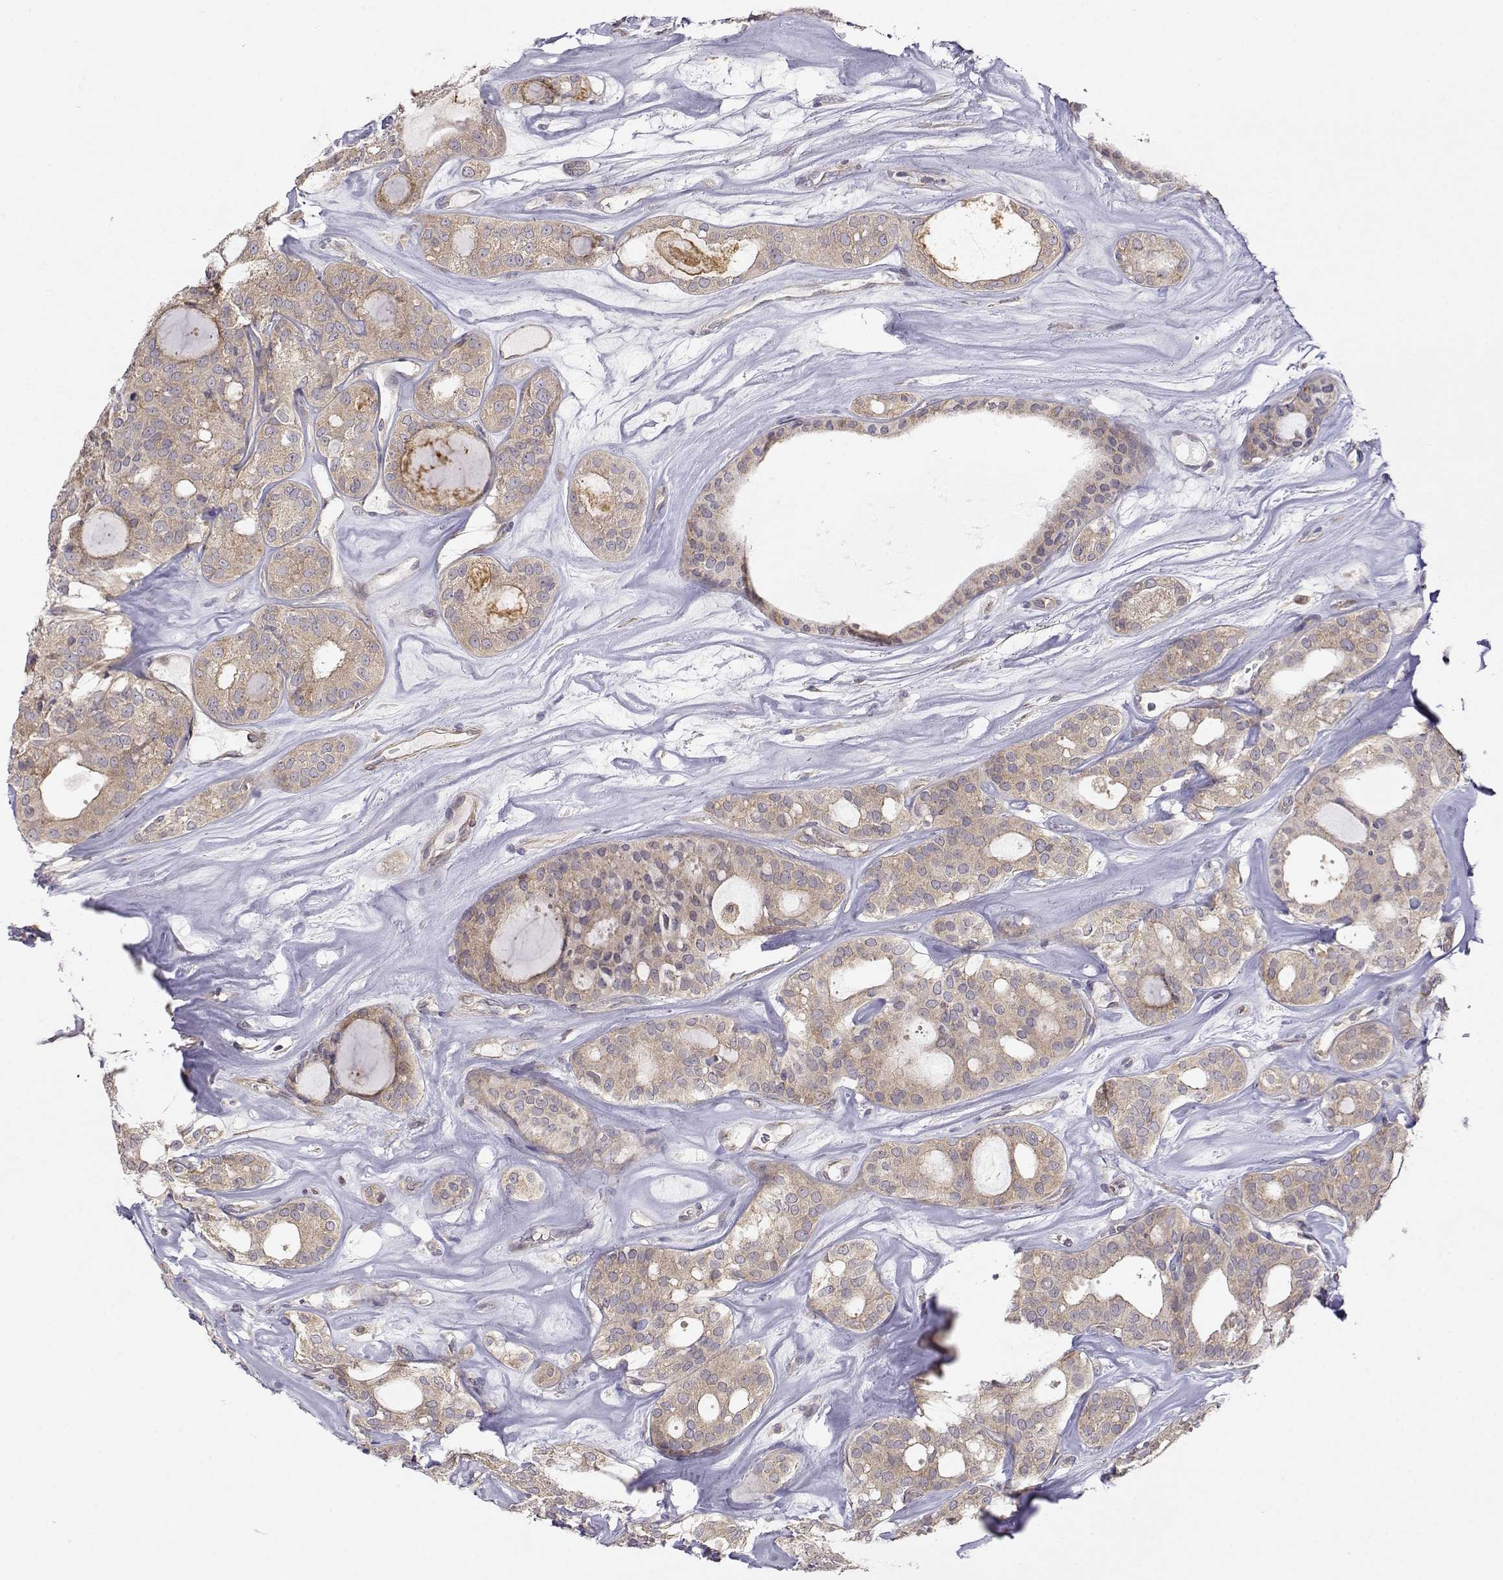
{"staining": {"intensity": "weak", "quantity": ">75%", "location": "cytoplasmic/membranous"}, "tissue": "thyroid cancer", "cell_type": "Tumor cells", "image_type": "cancer", "snomed": [{"axis": "morphology", "description": "Follicular adenoma carcinoma, NOS"}, {"axis": "topography", "description": "Thyroid gland"}], "caption": "A photomicrograph of thyroid cancer (follicular adenoma carcinoma) stained for a protein demonstrates weak cytoplasmic/membranous brown staining in tumor cells. (IHC, brightfield microscopy, high magnification).", "gene": "PAIP1", "patient": {"sex": "male", "age": 75}}